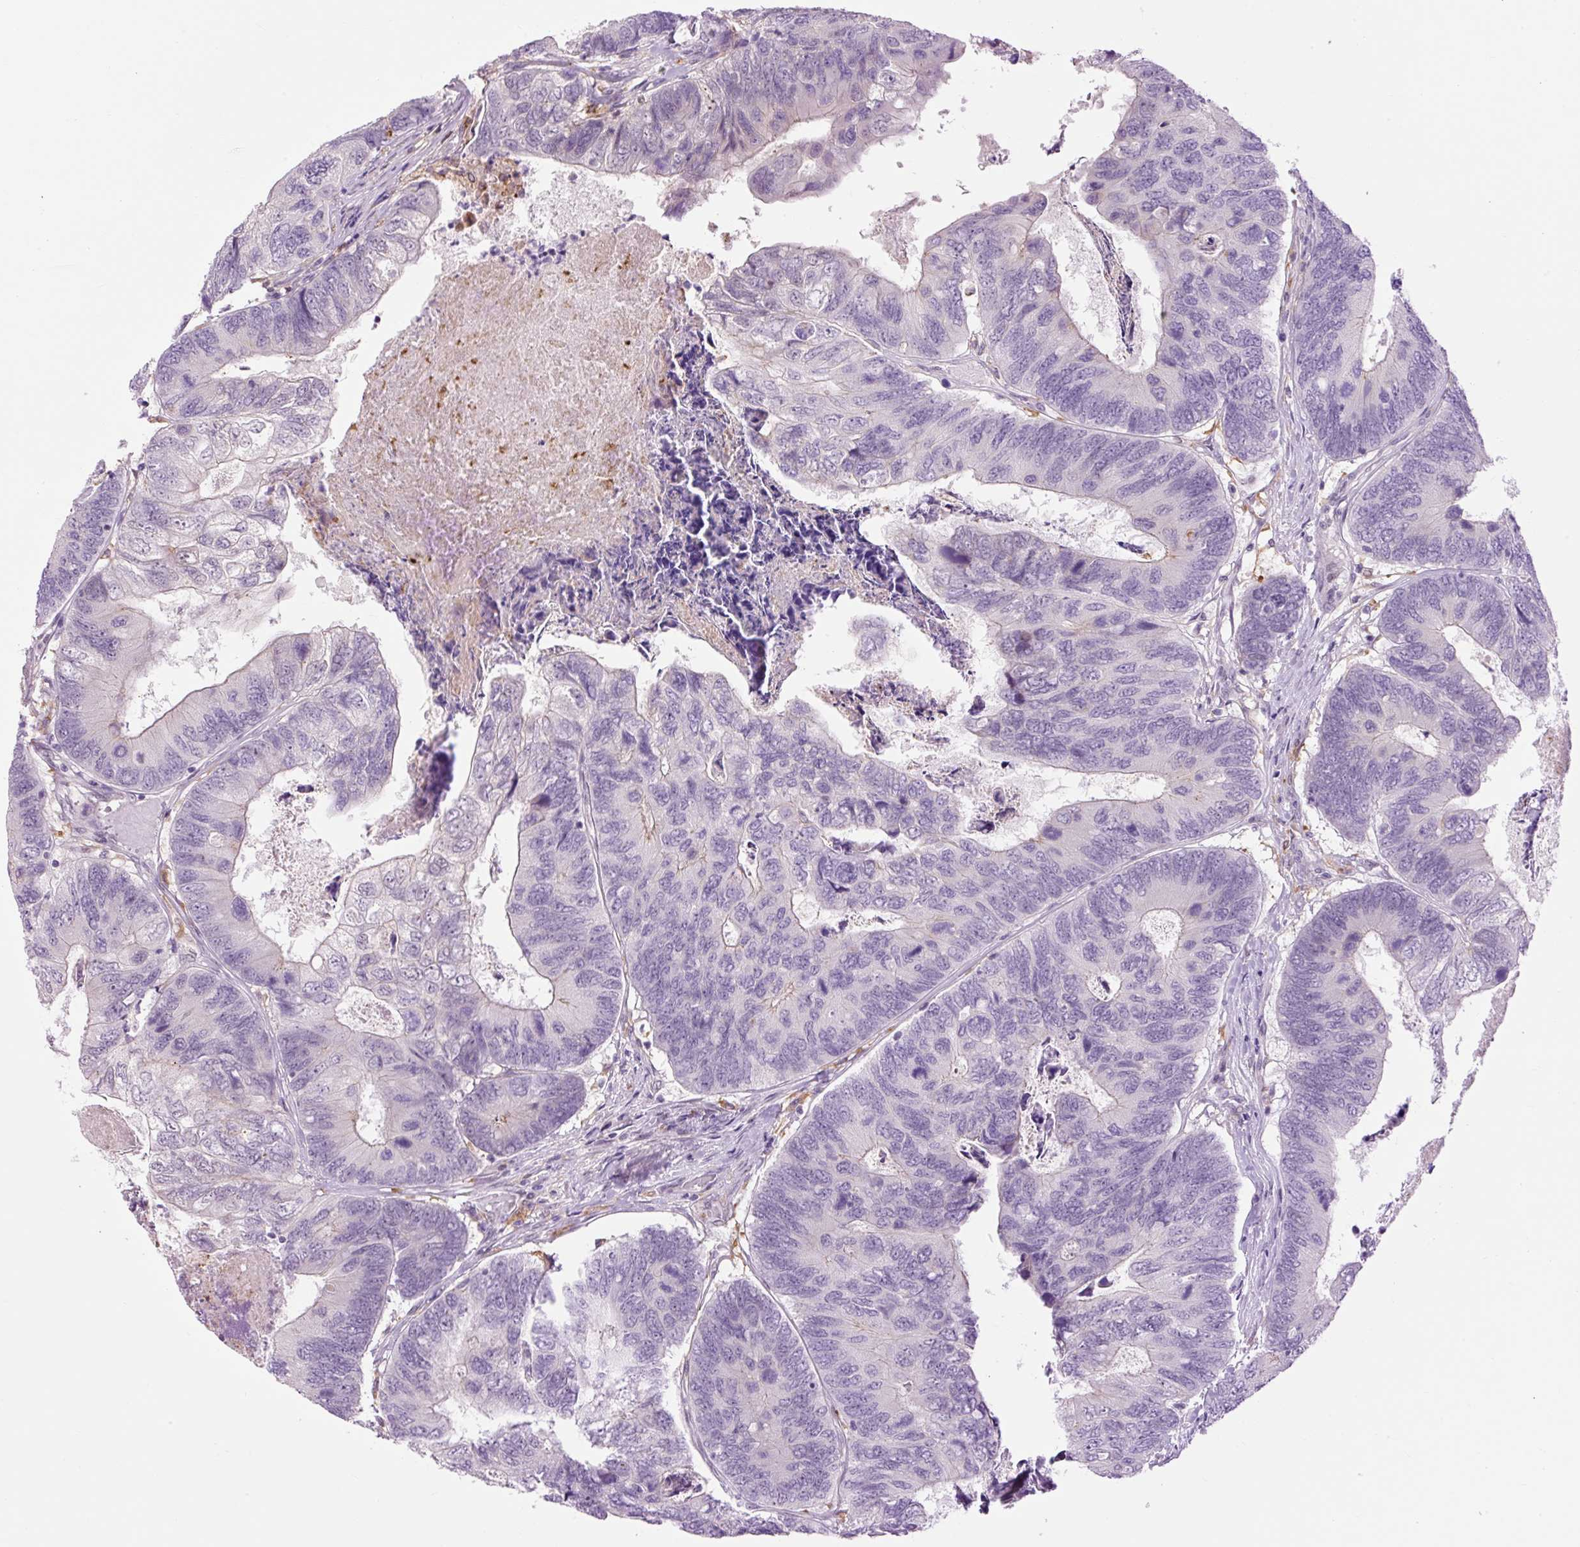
{"staining": {"intensity": "negative", "quantity": "none", "location": "none"}, "tissue": "colorectal cancer", "cell_type": "Tumor cells", "image_type": "cancer", "snomed": [{"axis": "morphology", "description": "Adenocarcinoma, NOS"}, {"axis": "topography", "description": "Colon"}], "caption": "This micrograph is of adenocarcinoma (colorectal) stained with immunohistochemistry to label a protein in brown with the nuclei are counter-stained blue. There is no expression in tumor cells. Nuclei are stained in blue.", "gene": "LY86", "patient": {"sex": "female", "age": 67}}